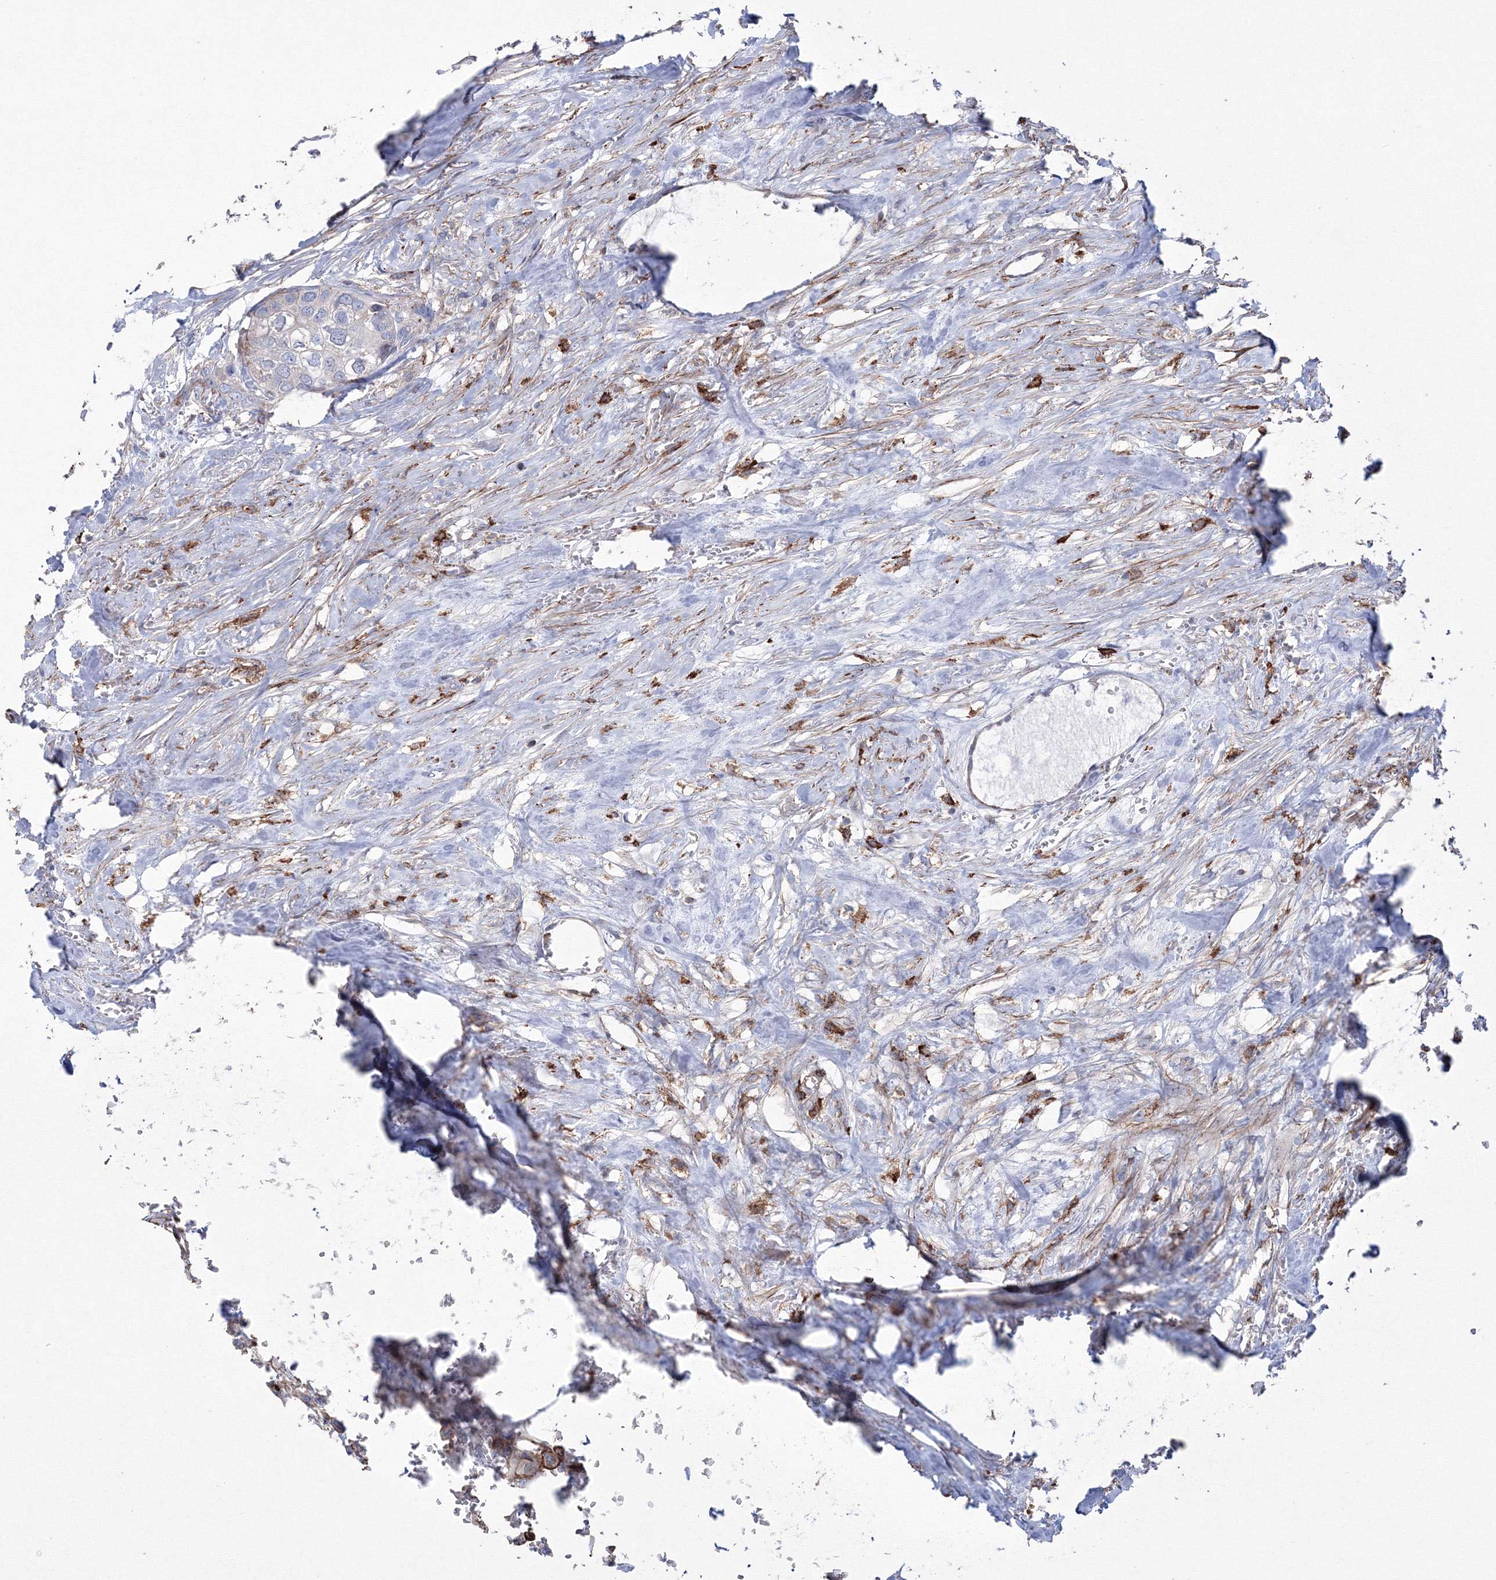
{"staining": {"intensity": "negative", "quantity": "none", "location": "none"}, "tissue": "urothelial cancer", "cell_type": "Tumor cells", "image_type": "cancer", "snomed": [{"axis": "morphology", "description": "Urothelial carcinoma, High grade"}, {"axis": "topography", "description": "Urinary bladder"}], "caption": "Immunohistochemistry micrograph of neoplastic tissue: human urothelial cancer stained with DAB reveals no significant protein staining in tumor cells. (DAB (3,3'-diaminobenzidine) immunohistochemistry, high magnification).", "gene": "GPR82", "patient": {"sex": "male", "age": 64}}